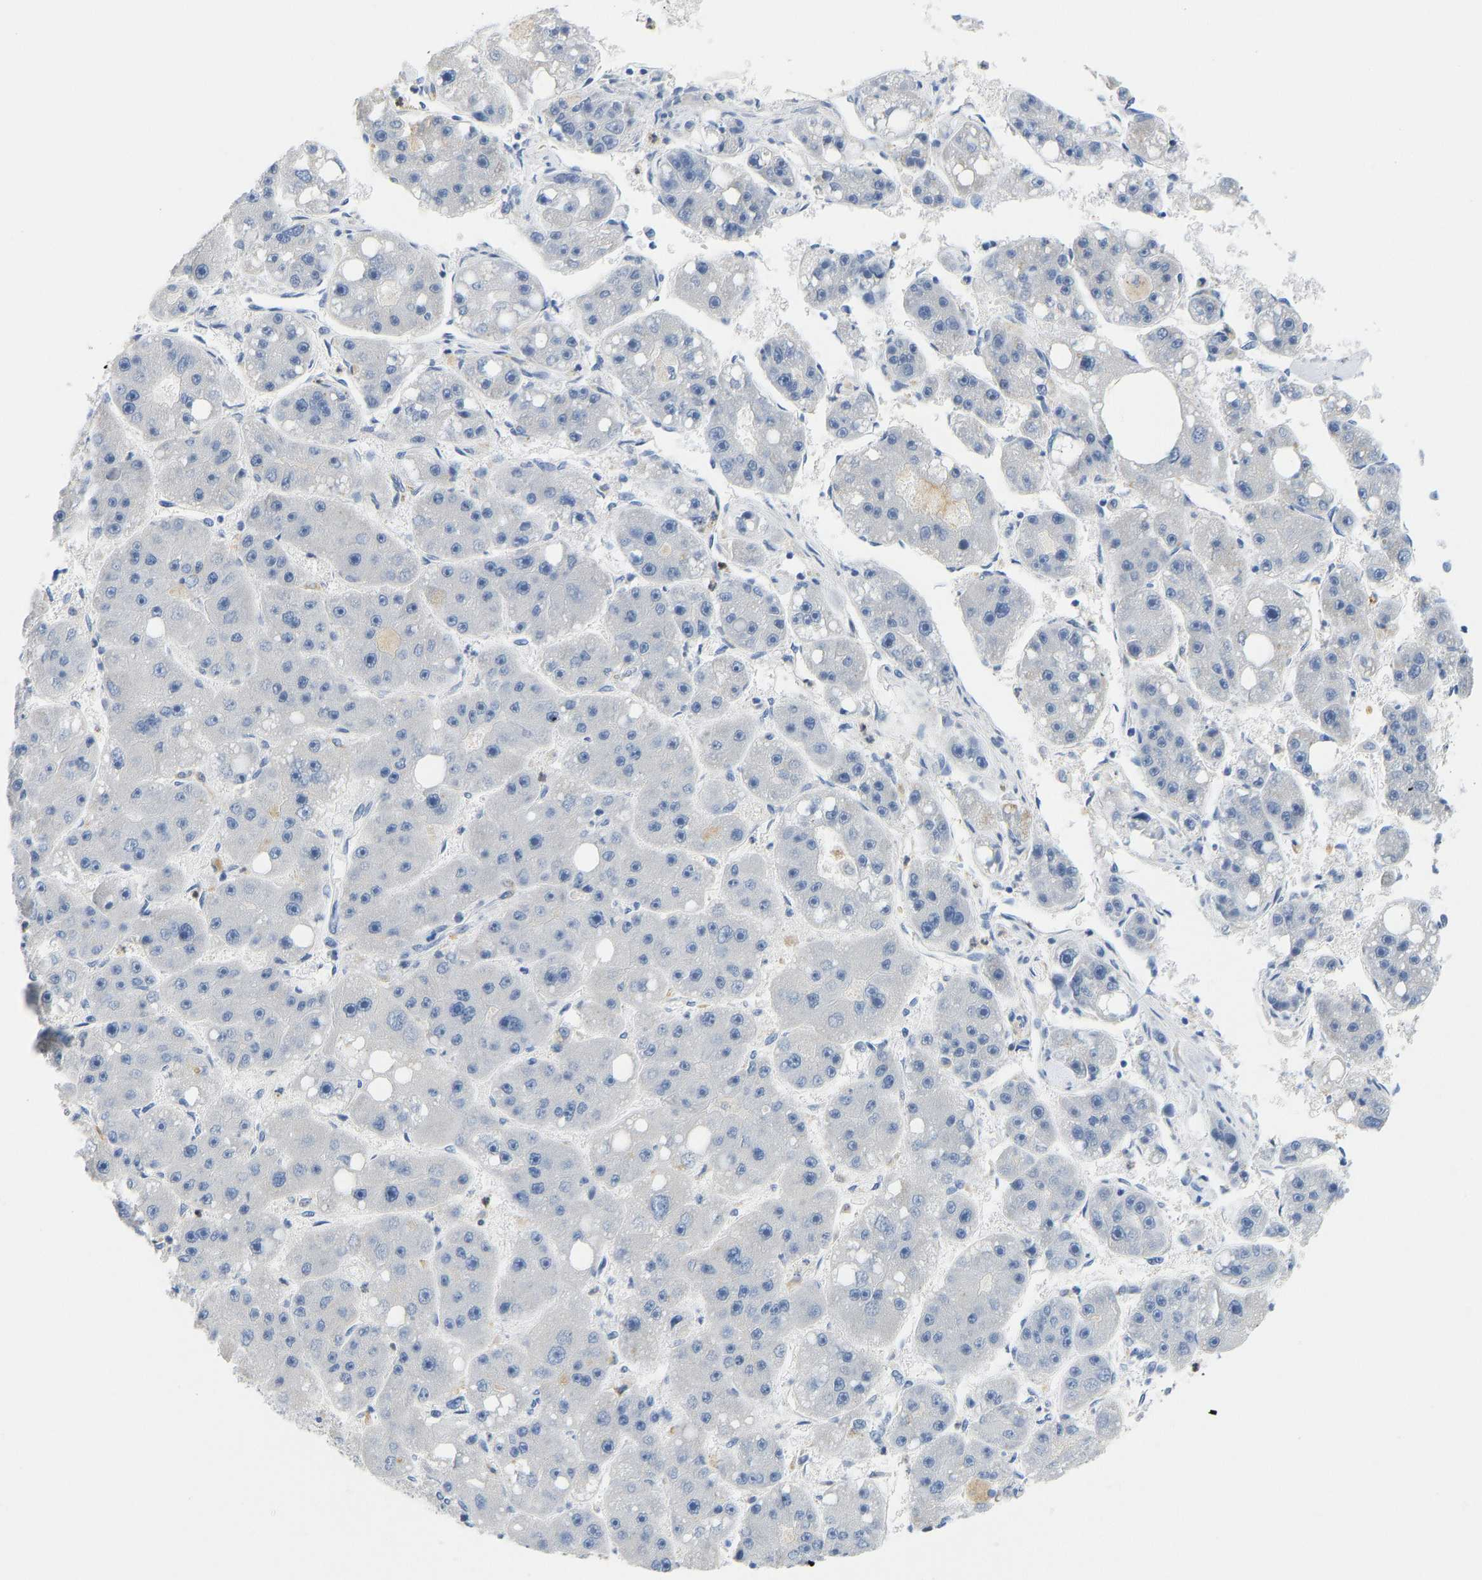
{"staining": {"intensity": "negative", "quantity": "none", "location": "none"}, "tissue": "liver cancer", "cell_type": "Tumor cells", "image_type": "cancer", "snomed": [{"axis": "morphology", "description": "Carcinoma, Hepatocellular, NOS"}, {"axis": "topography", "description": "Liver"}], "caption": "Tumor cells are negative for protein expression in human liver cancer.", "gene": "TXNDC2", "patient": {"sex": "female", "age": 61}}